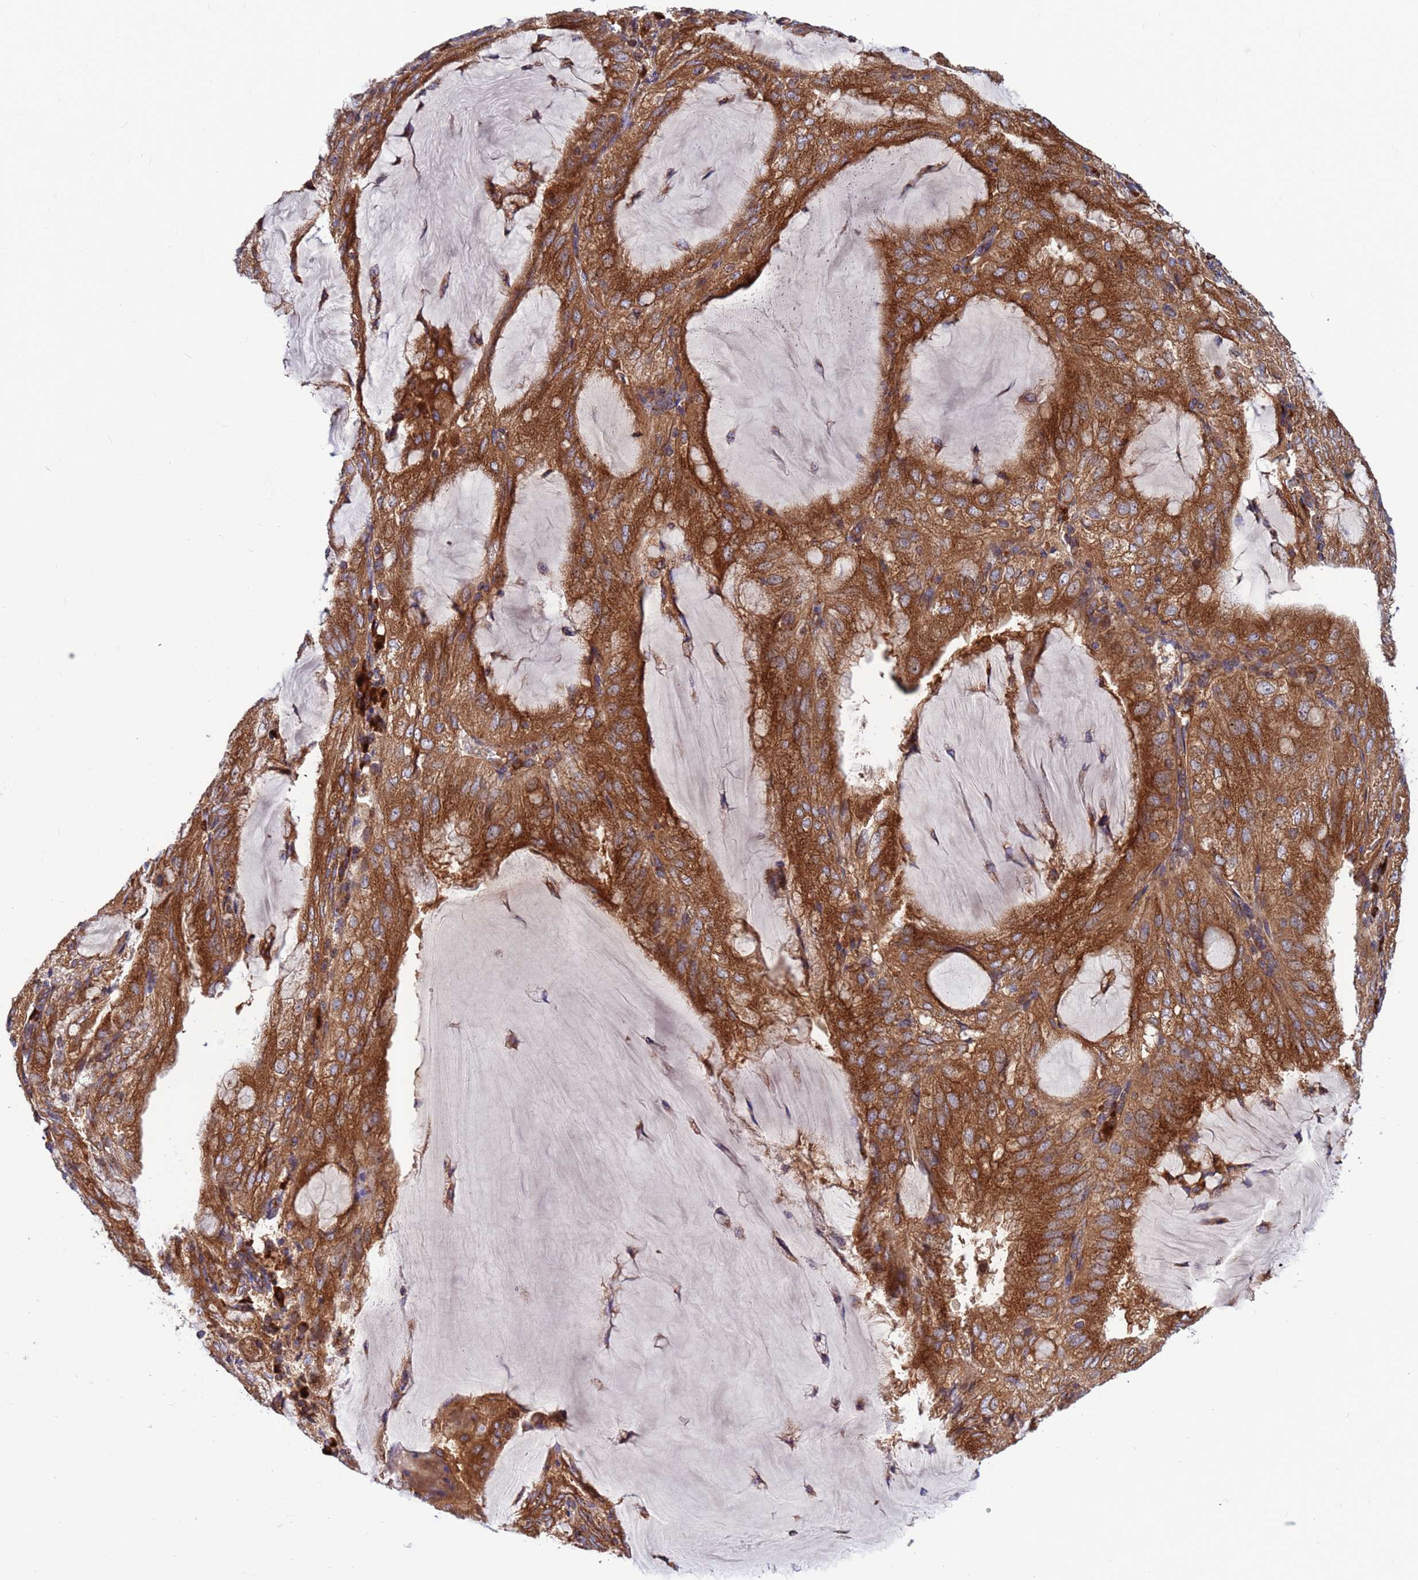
{"staining": {"intensity": "strong", "quantity": ">75%", "location": "cytoplasmic/membranous"}, "tissue": "endometrial cancer", "cell_type": "Tumor cells", "image_type": "cancer", "snomed": [{"axis": "morphology", "description": "Adenocarcinoma, NOS"}, {"axis": "topography", "description": "Endometrium"}], "caption": "Endometrial cancer was stained to show a protein in brown. There is high levels of strong cytoplasmic/membranous expression in approximately >75% of tumor cells.", "gene": "ZC3HAV1", "patient": {"sex": "female", "age": 81}}